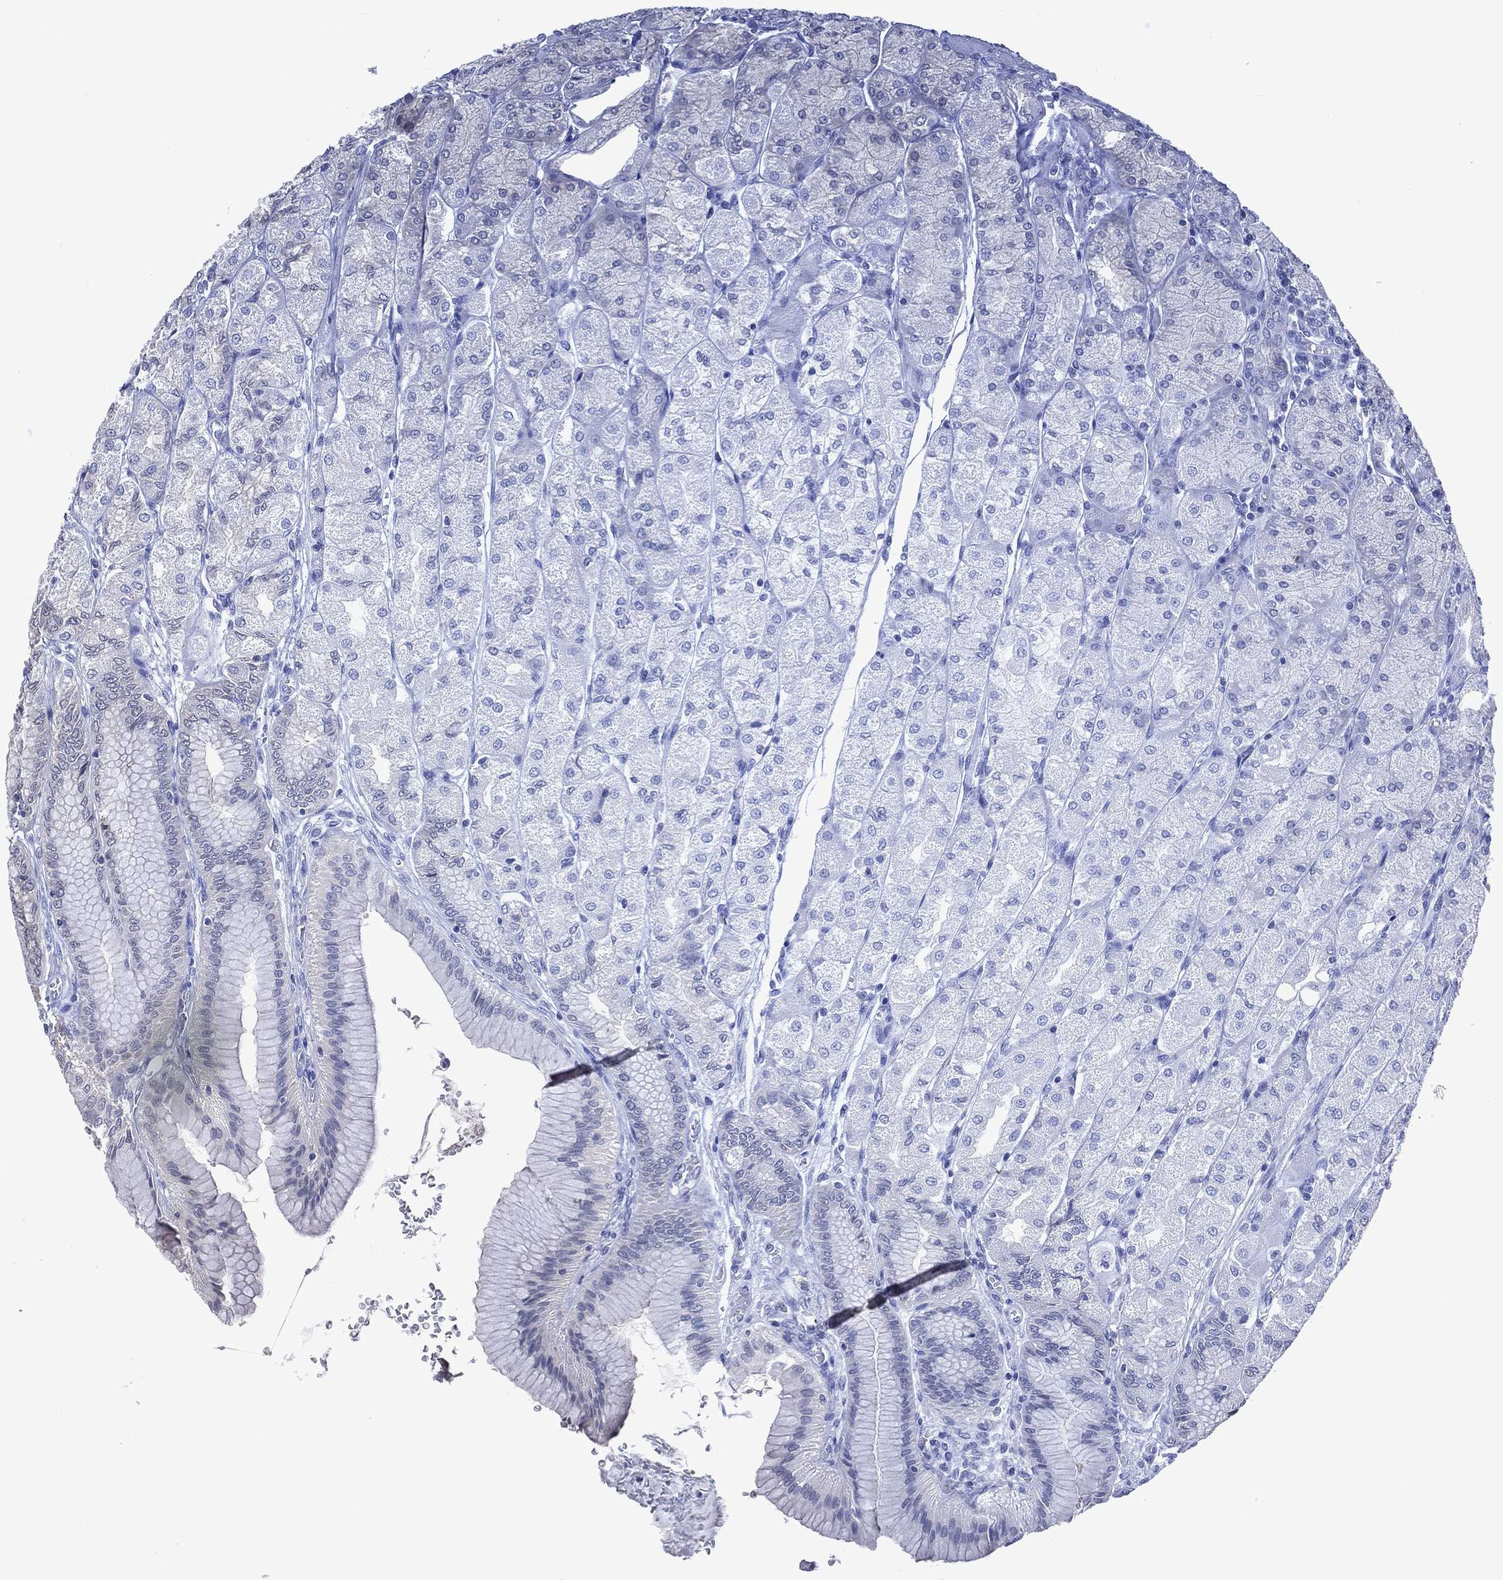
{"staining": {"intensity": "weak", "quantity": "<25%", "location": "cytoplasmic/membranous"}, "tissue": "stomach", "cell_type": "Glandular cells", "image_type": "normal", "snomed": [{"axis": "morphology", "description": "Normal tissue, NOS"}, {"axis": "morphology", "description": "Adenocarcinoma, NOS"}, {"axis": "morphology", "description": "Adenocarcinoma, High grade"}, {"axis": "topography", "description": "Stomach, upper"}, {"axis": "topography", "description": "Stomach"}], "caption": "Normal stomach was stained to show a protein in brown. There is no significant positivity in glandular cells. (Stains: DAB (3,3'-diaminobenzidine) immunohistochemistry (IHC) with hematoxylin counter stain, Microscopy: brightfield microscopy at high magnification).", "gene": "MTAP", "patient": {"sex": "female", "age": 65}}